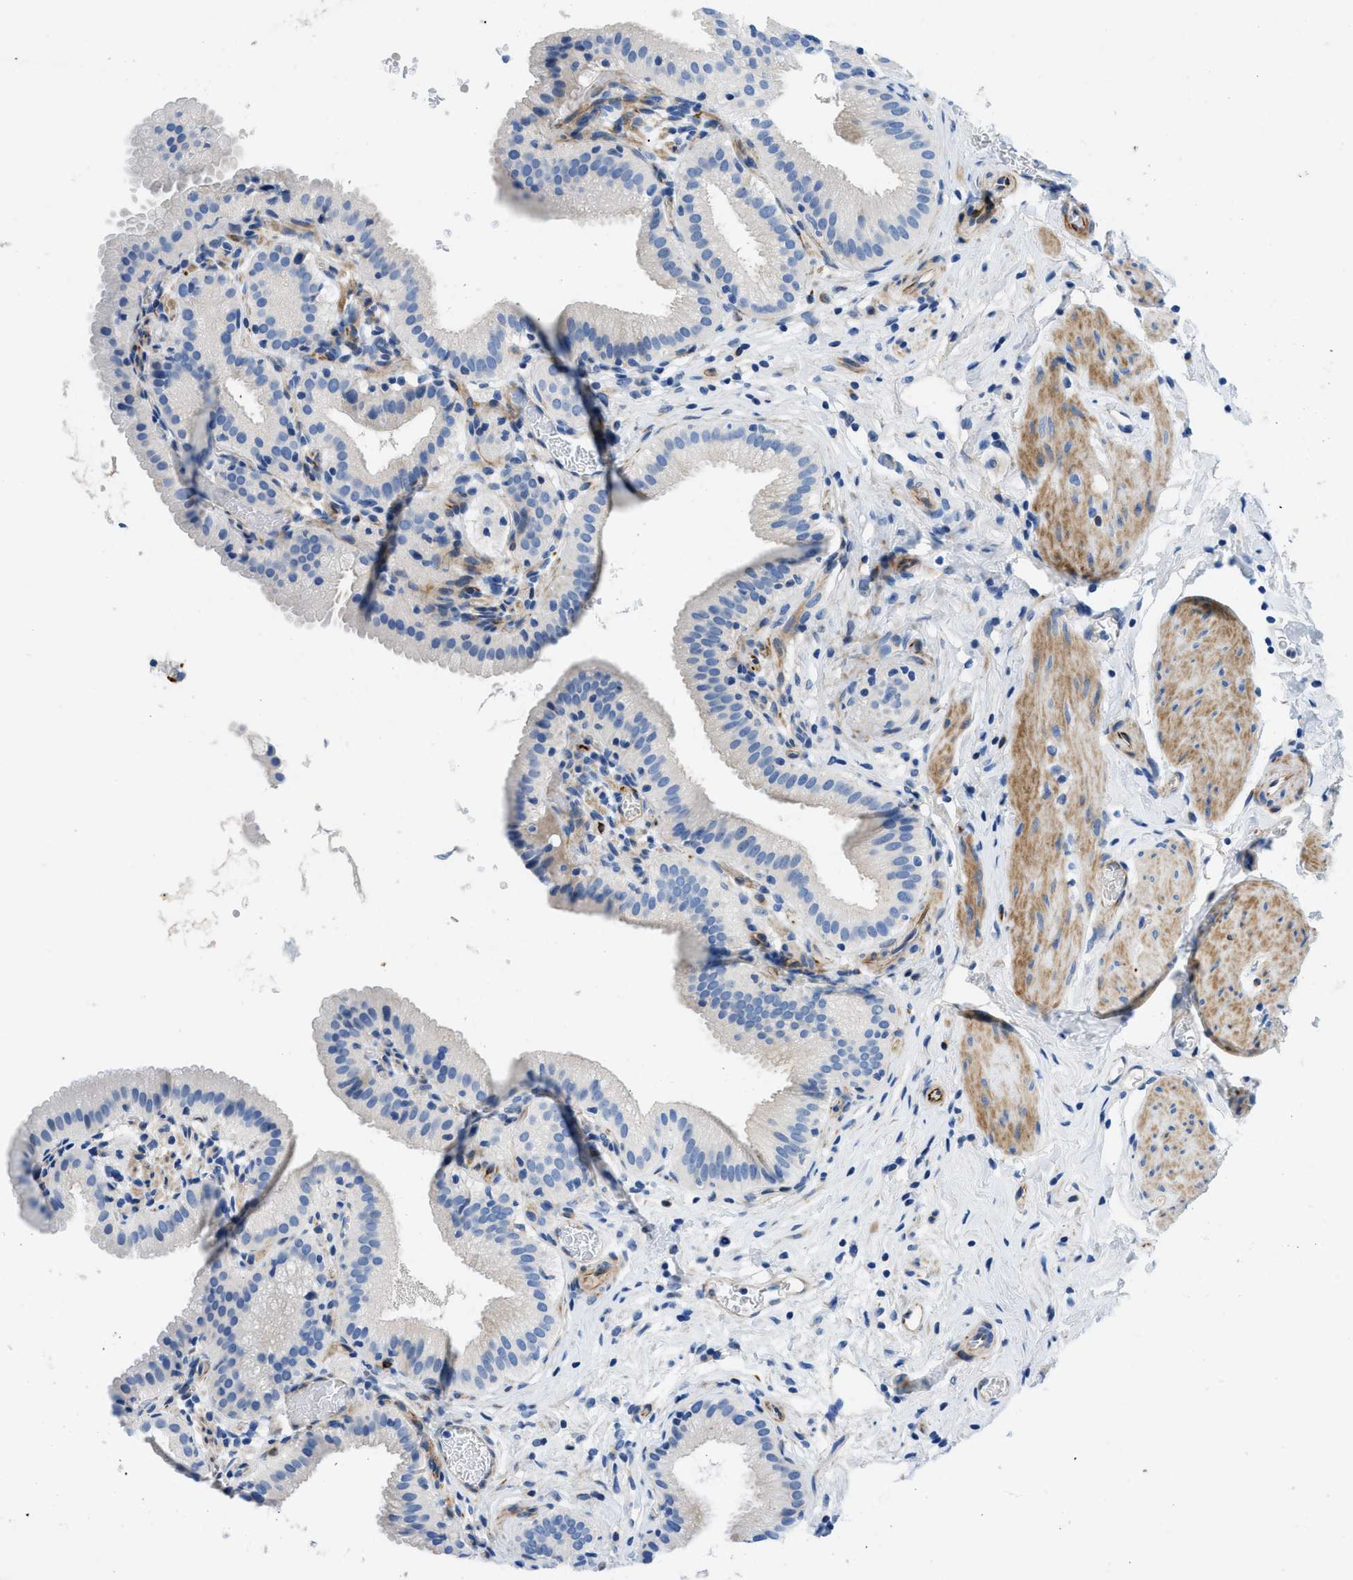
{"staining": {"intensity": "negative", "quantity": "none", "location": "none"}, "tissue": "gallbladder", "cell_type": "Glandular cells", "image_type": "normal", "snomed": [{"axis": "morphology", "description": "Normal tissue, NOS"}, {"axis": "topography", "description": "Gallbladder"}], "caption": "The immunohistochemistry photomicrograph has no significant positivity in glandular cells of gallbladder.", "gene": "XCR1", "patient": {"sex": "male", "age": 54}}